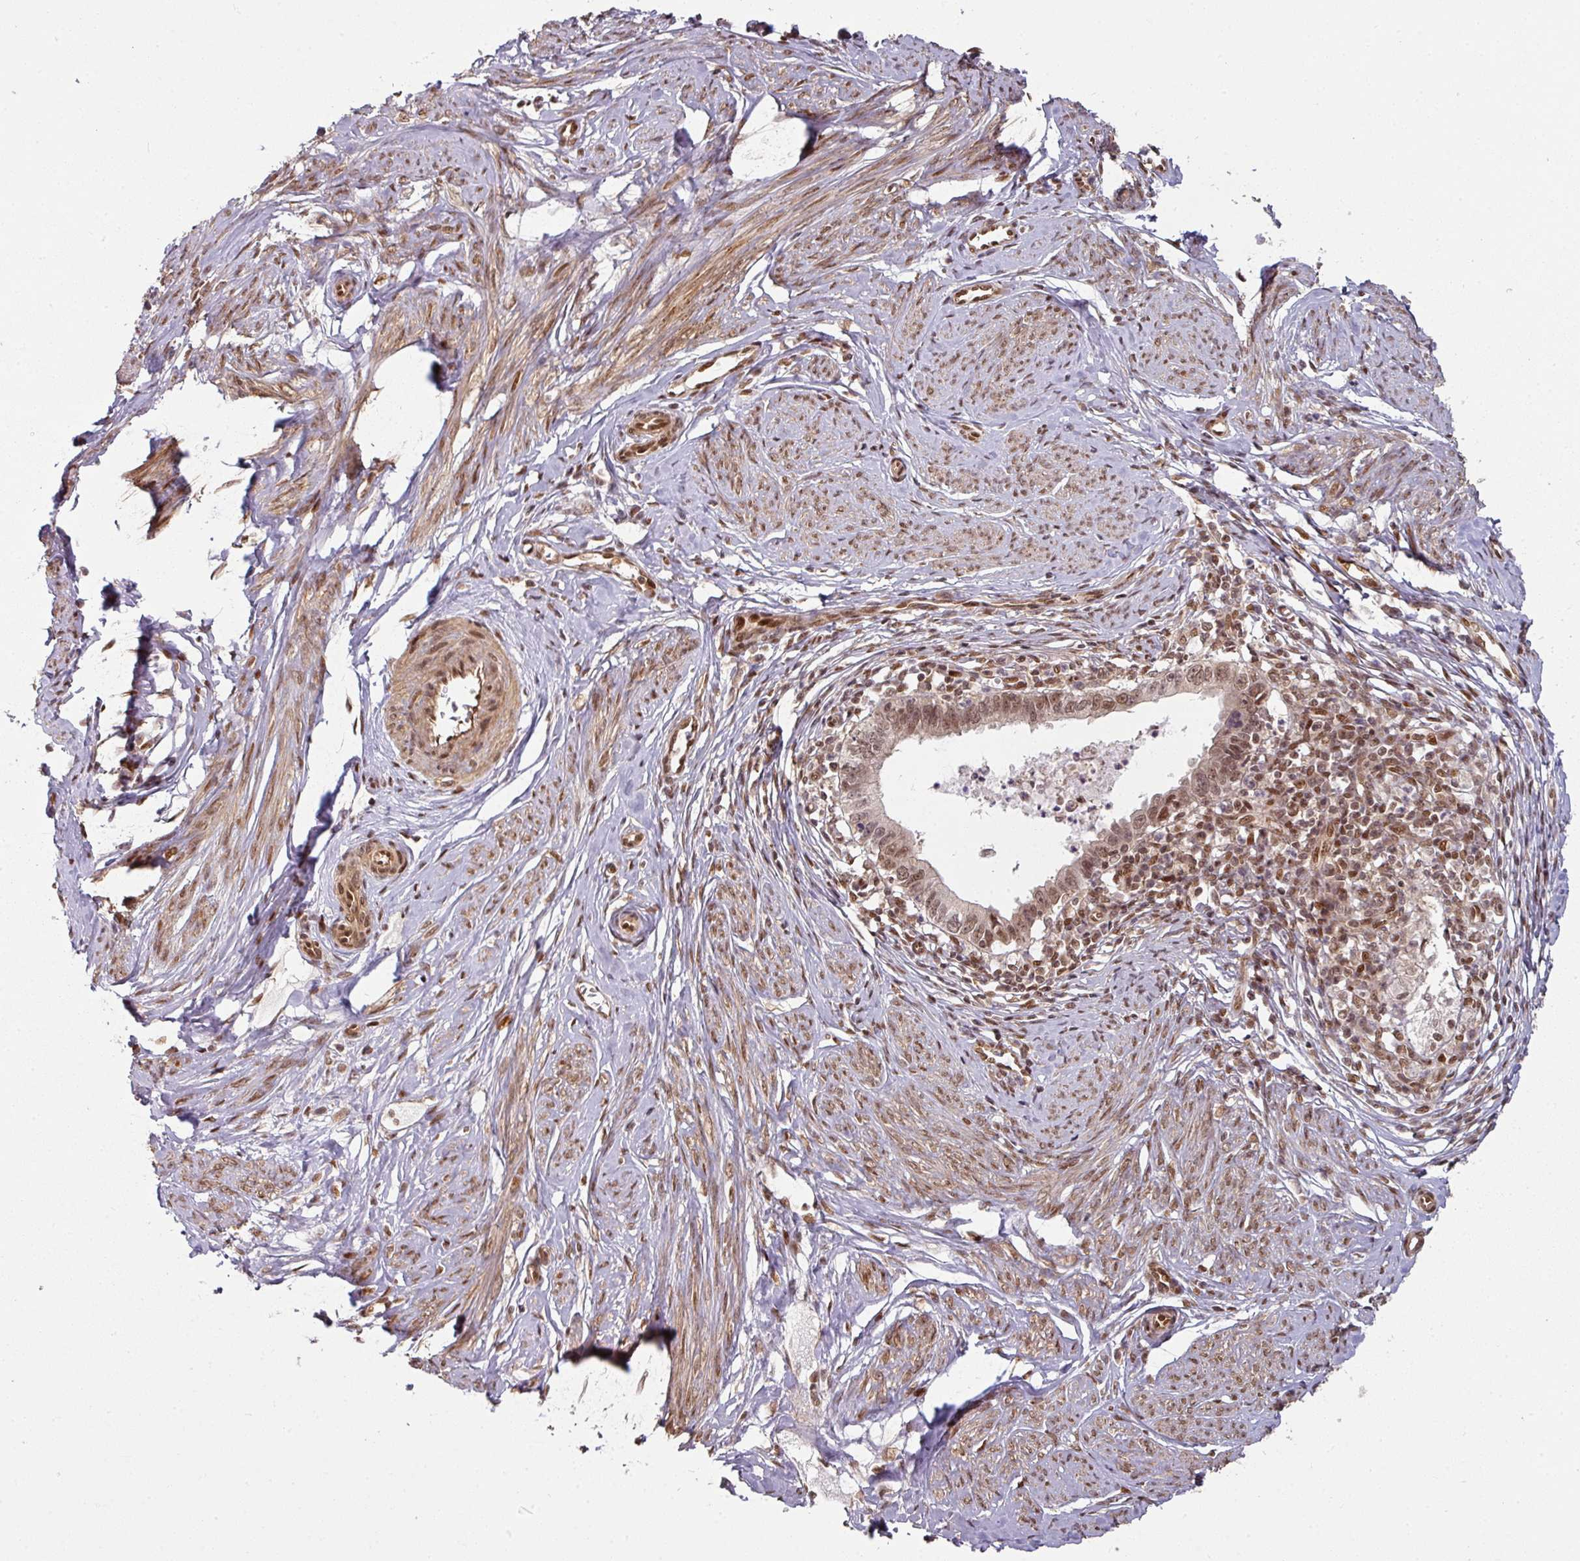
{"staining": {"intensity": "moderate", "quantity": ">75%", "location": "nuclear"}, "tissue": "cervical cancer", "cell_type": "Tumor cells", "image_type": "cancer", "snomed": [{"axis": "morphology", "description": "Adenocarcinoma, NOS"}, {"axis": "topography", "description": "Cervix"}], "caption": "Immunohistochemistry (IHC) micrograph of neoplastic tissue: cervical adenocarcinoma stained using immunohistochemistry reveals medium levels of moderate protein expression localized specifically in the nuclear of tumor cells, appearing as a nuclear brown color.", "gene": "SIK3", "patient": {"sex": "female", "age": 36}}